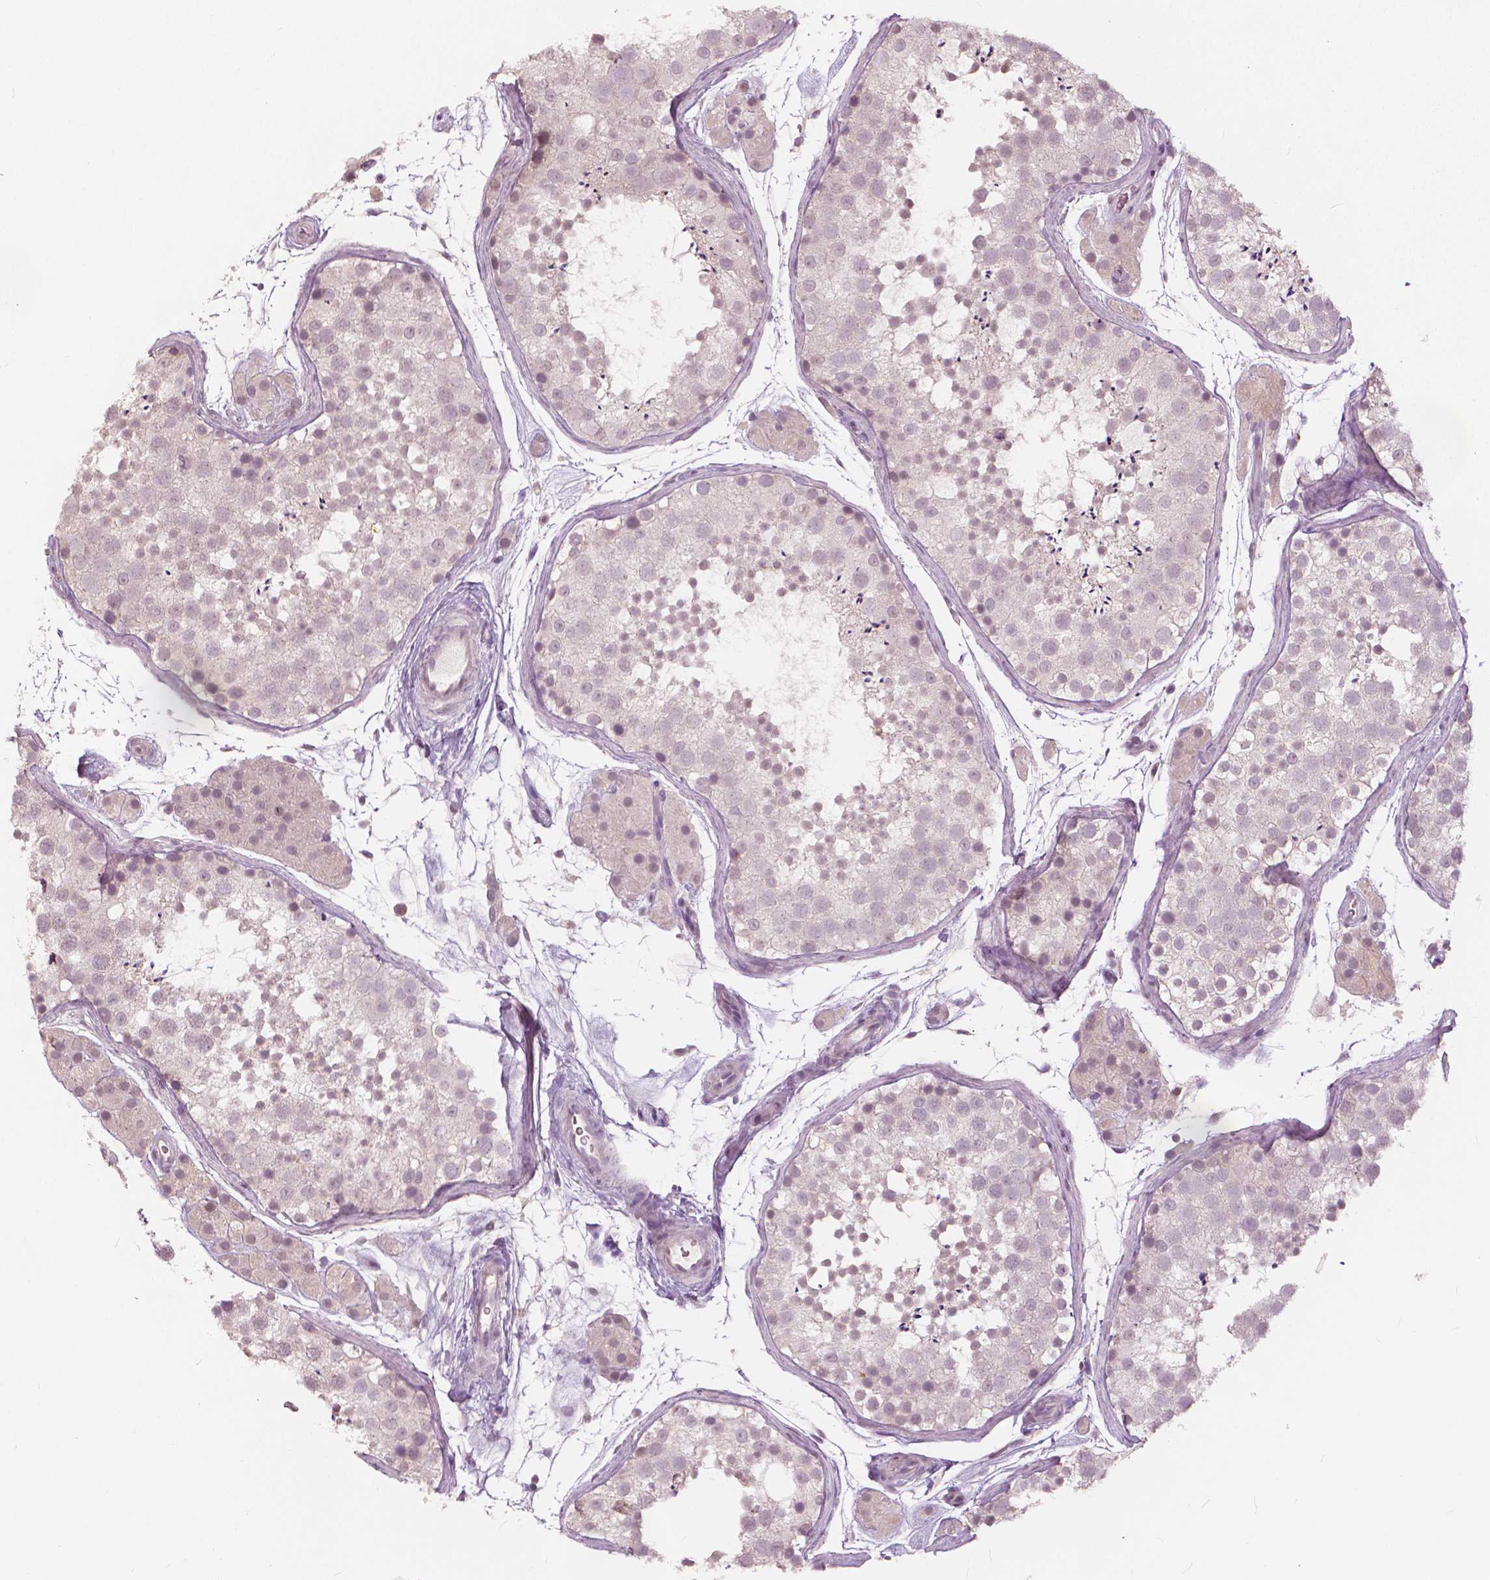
{"staining": {"intensity": "weak", "quantity": "<25%", "location": "nuclear"}, "tissue": "testis", "cell_type": "Cells in seminiferous ducts", "image_type": "normal", "snomed": [{"axis": "morphology", "description": "Normal tissue, NOS"}, {"axis": "topography", "description": "Testis"}], "caption": "Immunohistochemical staining of normal human testis demonstrates no significant positivity in cells in seminiferous ducts. (Stains: DAB immunohistochemistry with hematoxylin counter stain, Microscopy: brightfield microscopy at high magnification).", "gene": "NANOG", "patient": {"sex": "male", "age": 41}}